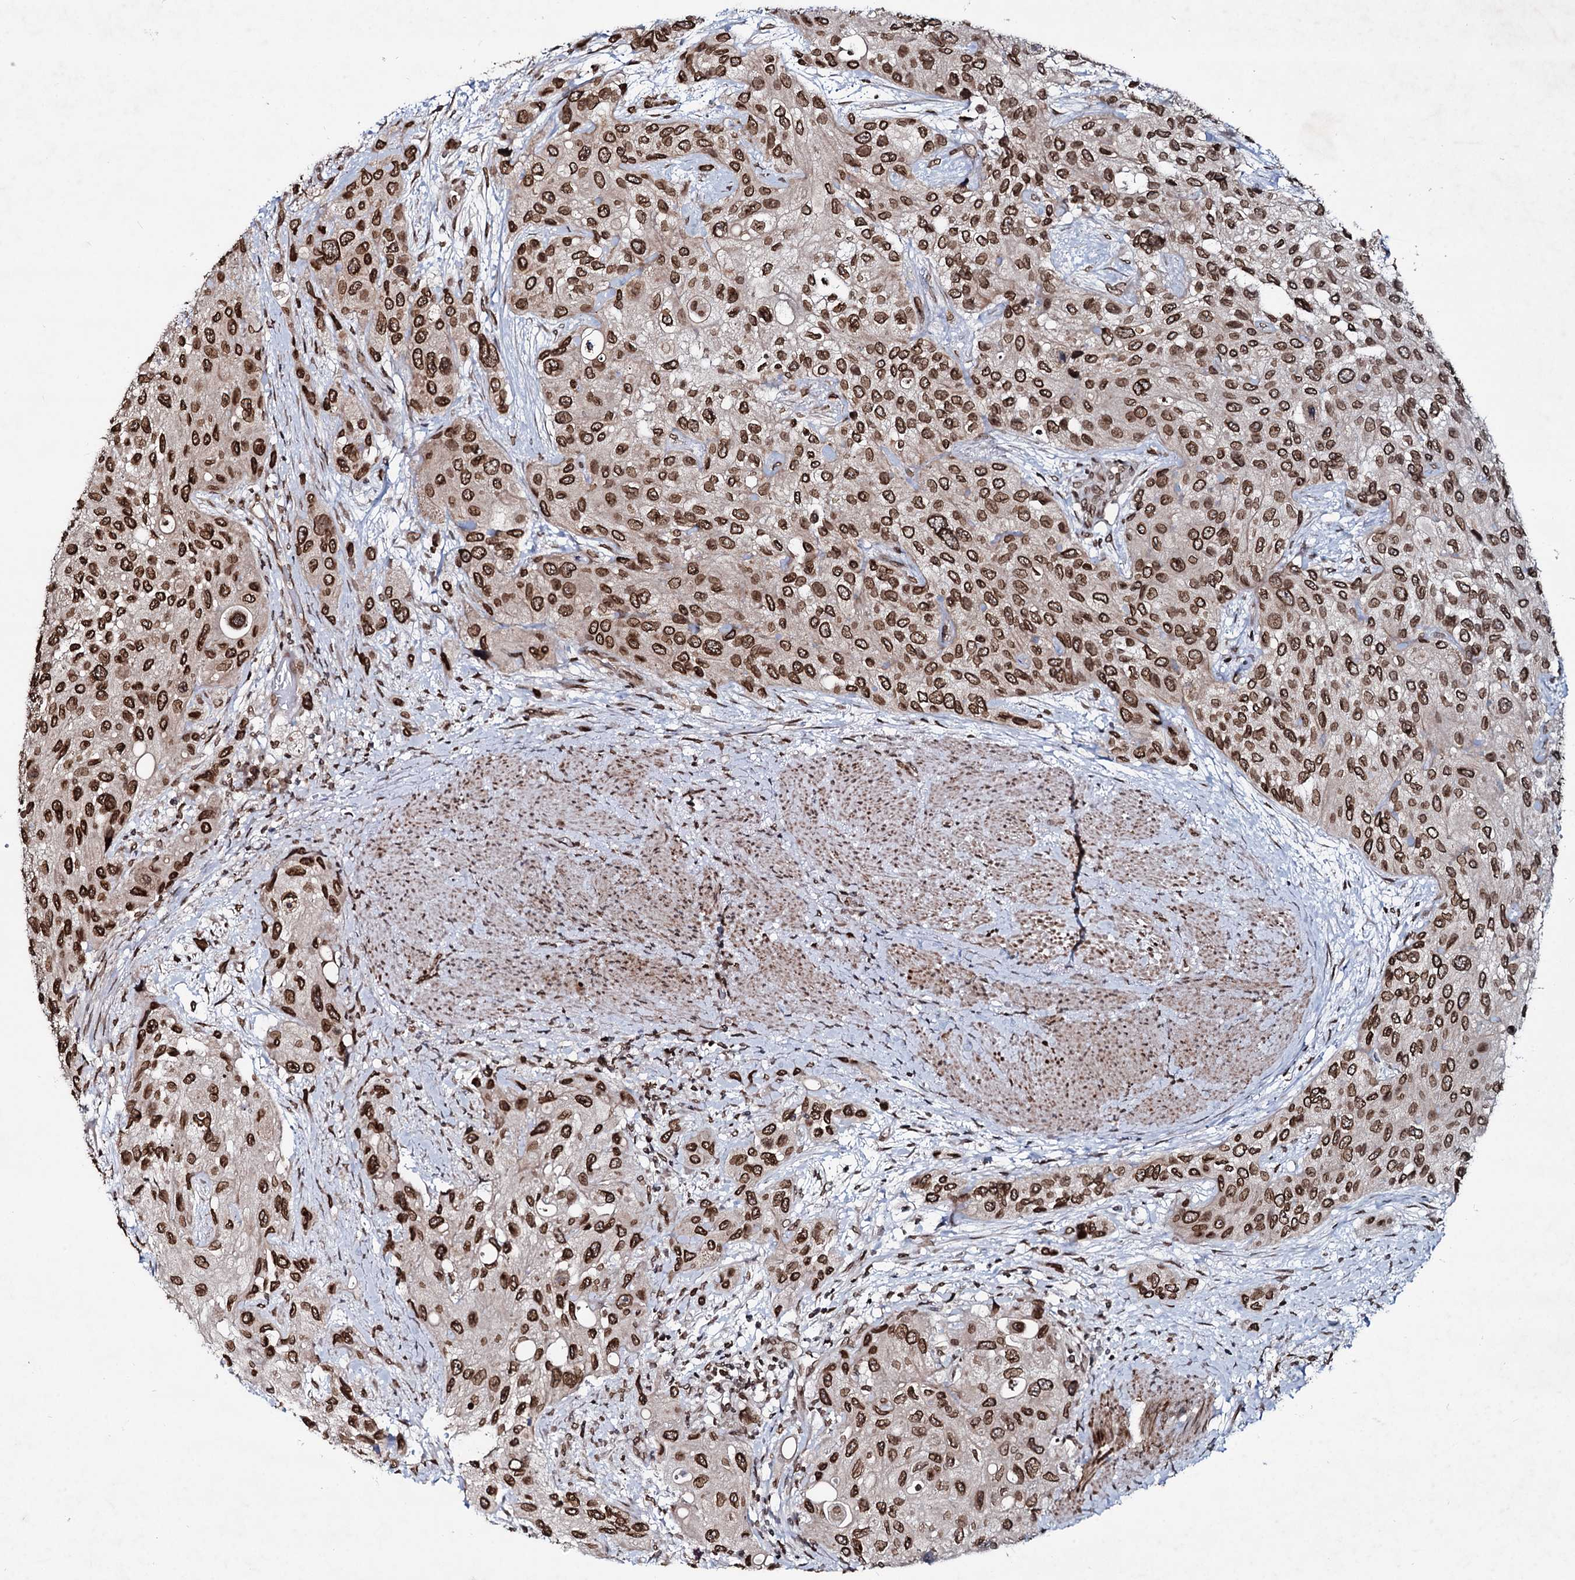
{"staining": {"intensity": "strong", "quantity": ">75%", "location": "cytoplasmic/membranous,nuclear"}, "tissue": "urothelial cancer", "cell_type": "Tumor cells", "image_type": "cancer", "snomed": [{"axis": "morphology", "description": "Normal tissue, NOS"}, {"axis": "morphology", "description": "Urothelial carcinoma, High grade"}, {"axis": "topography", "description": "Vascular tissue"}, {"axis": "topography", "description": "Urinary bladder"}], "caption": "IHC micrograph of human urothelial cancer stained for a protein (brown), which demonstrates high levels of strong cytoplasmic/membranous and nuclear positivity in about >75% of tumor cells.", "gene": "RNF6", "patient": {"sex": "female", "age": 56}}